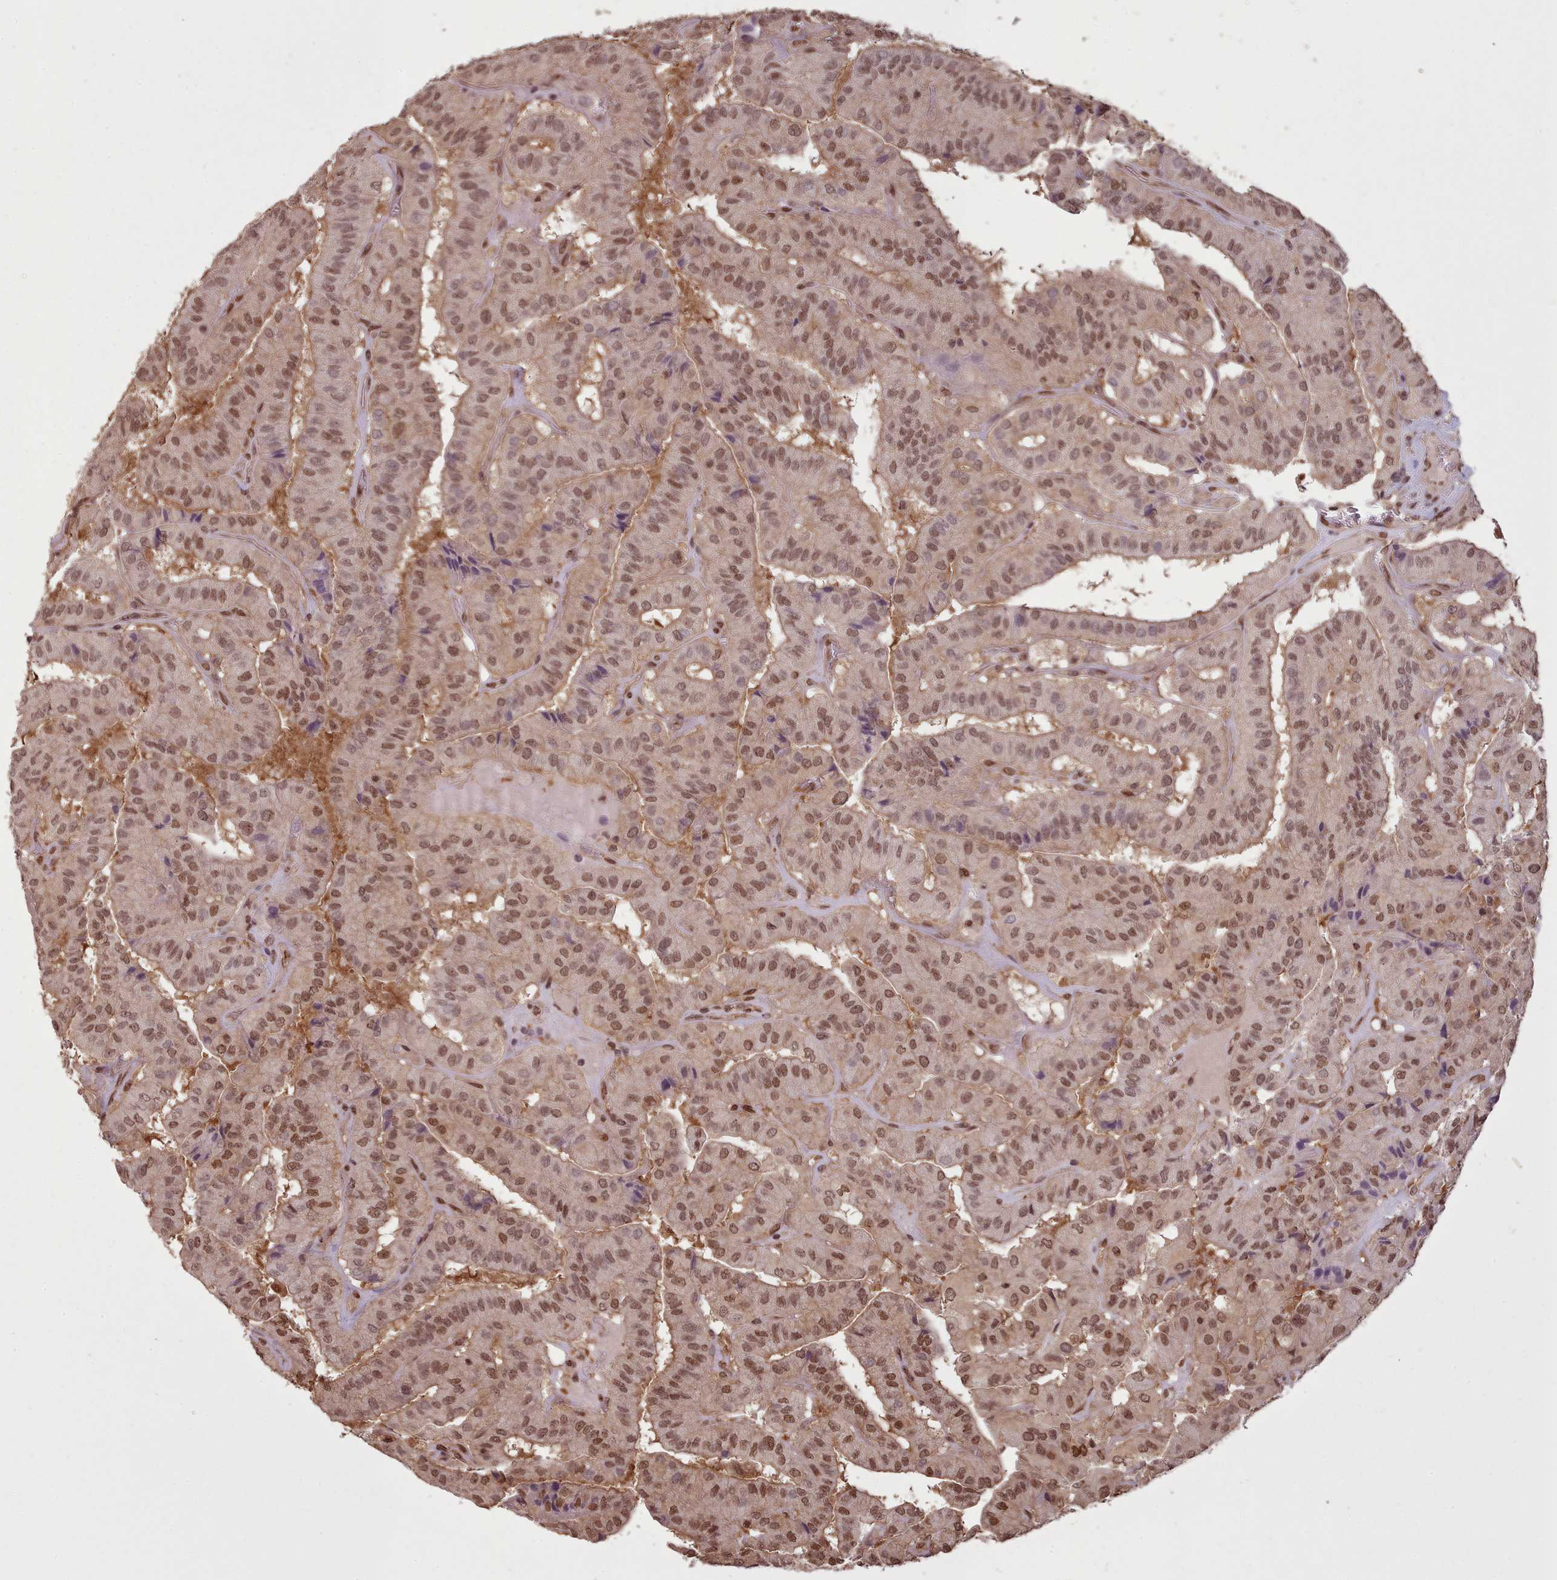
{"staining": {"intensity": "moderate", "quantity": ">75%", "location": "nuclear"}, "tissue": "thyroid cancer", "cell_type": "Tumor cells", "image_type": "cancer", "snomed": [{"axis": "morphology", "description": "Normal tissue, NOS"}, {"axis": "morphology", "description": "Papillary adenocarcinoma, NOS"}, {"axis": "topography", "description": "Thyroid gland"}], "caption": "Immunohistochemistry of papillary adenocarcinoma (thyroid) demonstrates medium levels of moderate nuclear staining in approximately >75% of tumor cells.", "gene": "RPS27A", "patient": {"sex": "female", "age": 59}}